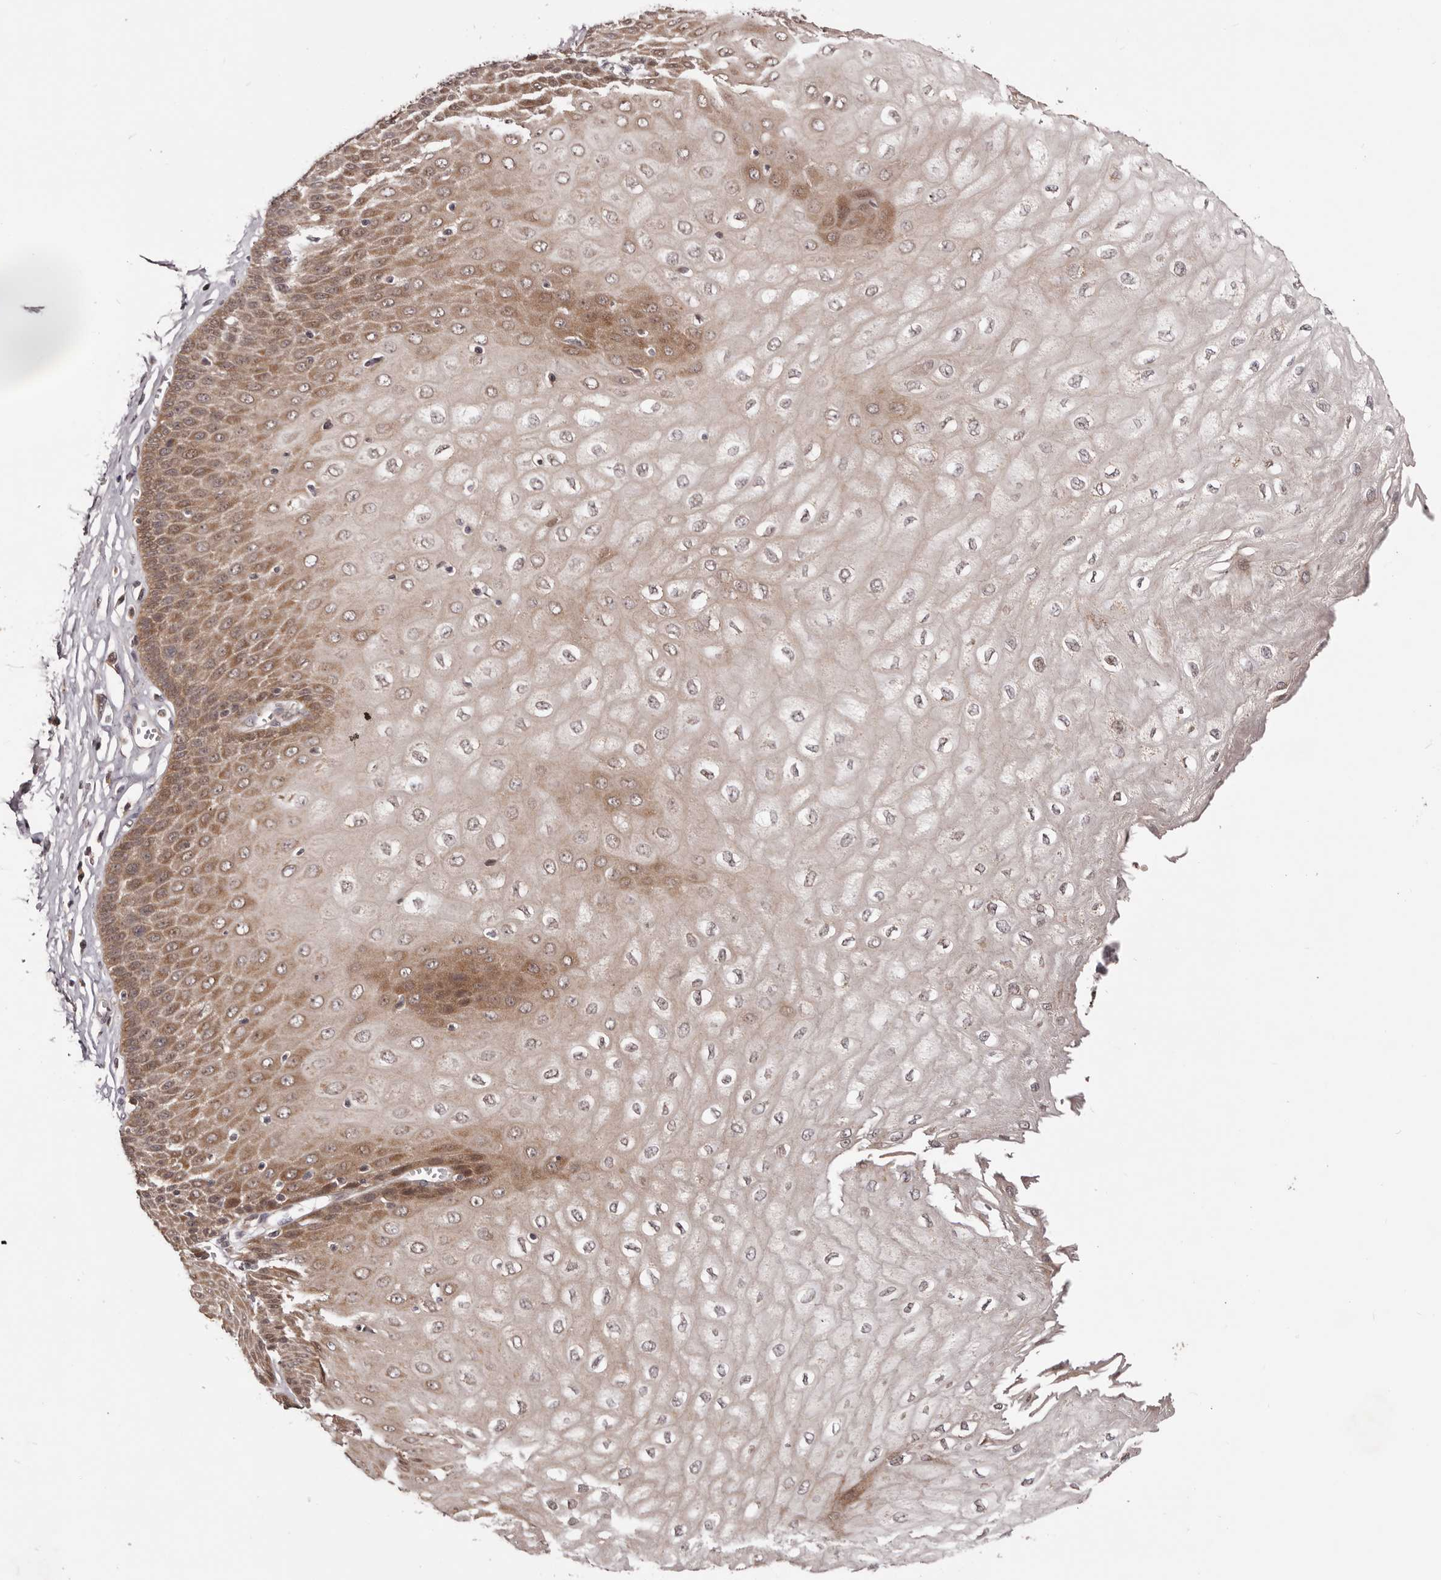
{"staining": {"intensity": "moderate", "quantity": ">75%", "location": "cytoplasmic/membranous"}, "tissue": "esophagus", "cell_type": "Squamous epithelial cells", "image_type": "normal", "snomed": [{"axis": "morphology", "description": "Normal tissue, NOS"}, {"axis": "topography", "description": "Esophagus"}], "caption": "Protein staining by immunohistochemistry (IHC) reveals moderate cytoplasmic/membranous staining in approximately >75% of squamous epithelial cells in unremarkable esophagus. (DAB (3,3'-diaminobenzidine) IHC with brightfield microscopy, high magnification).", "gene": "MDP1", "patient": {"sex": "male", "age": 60}}